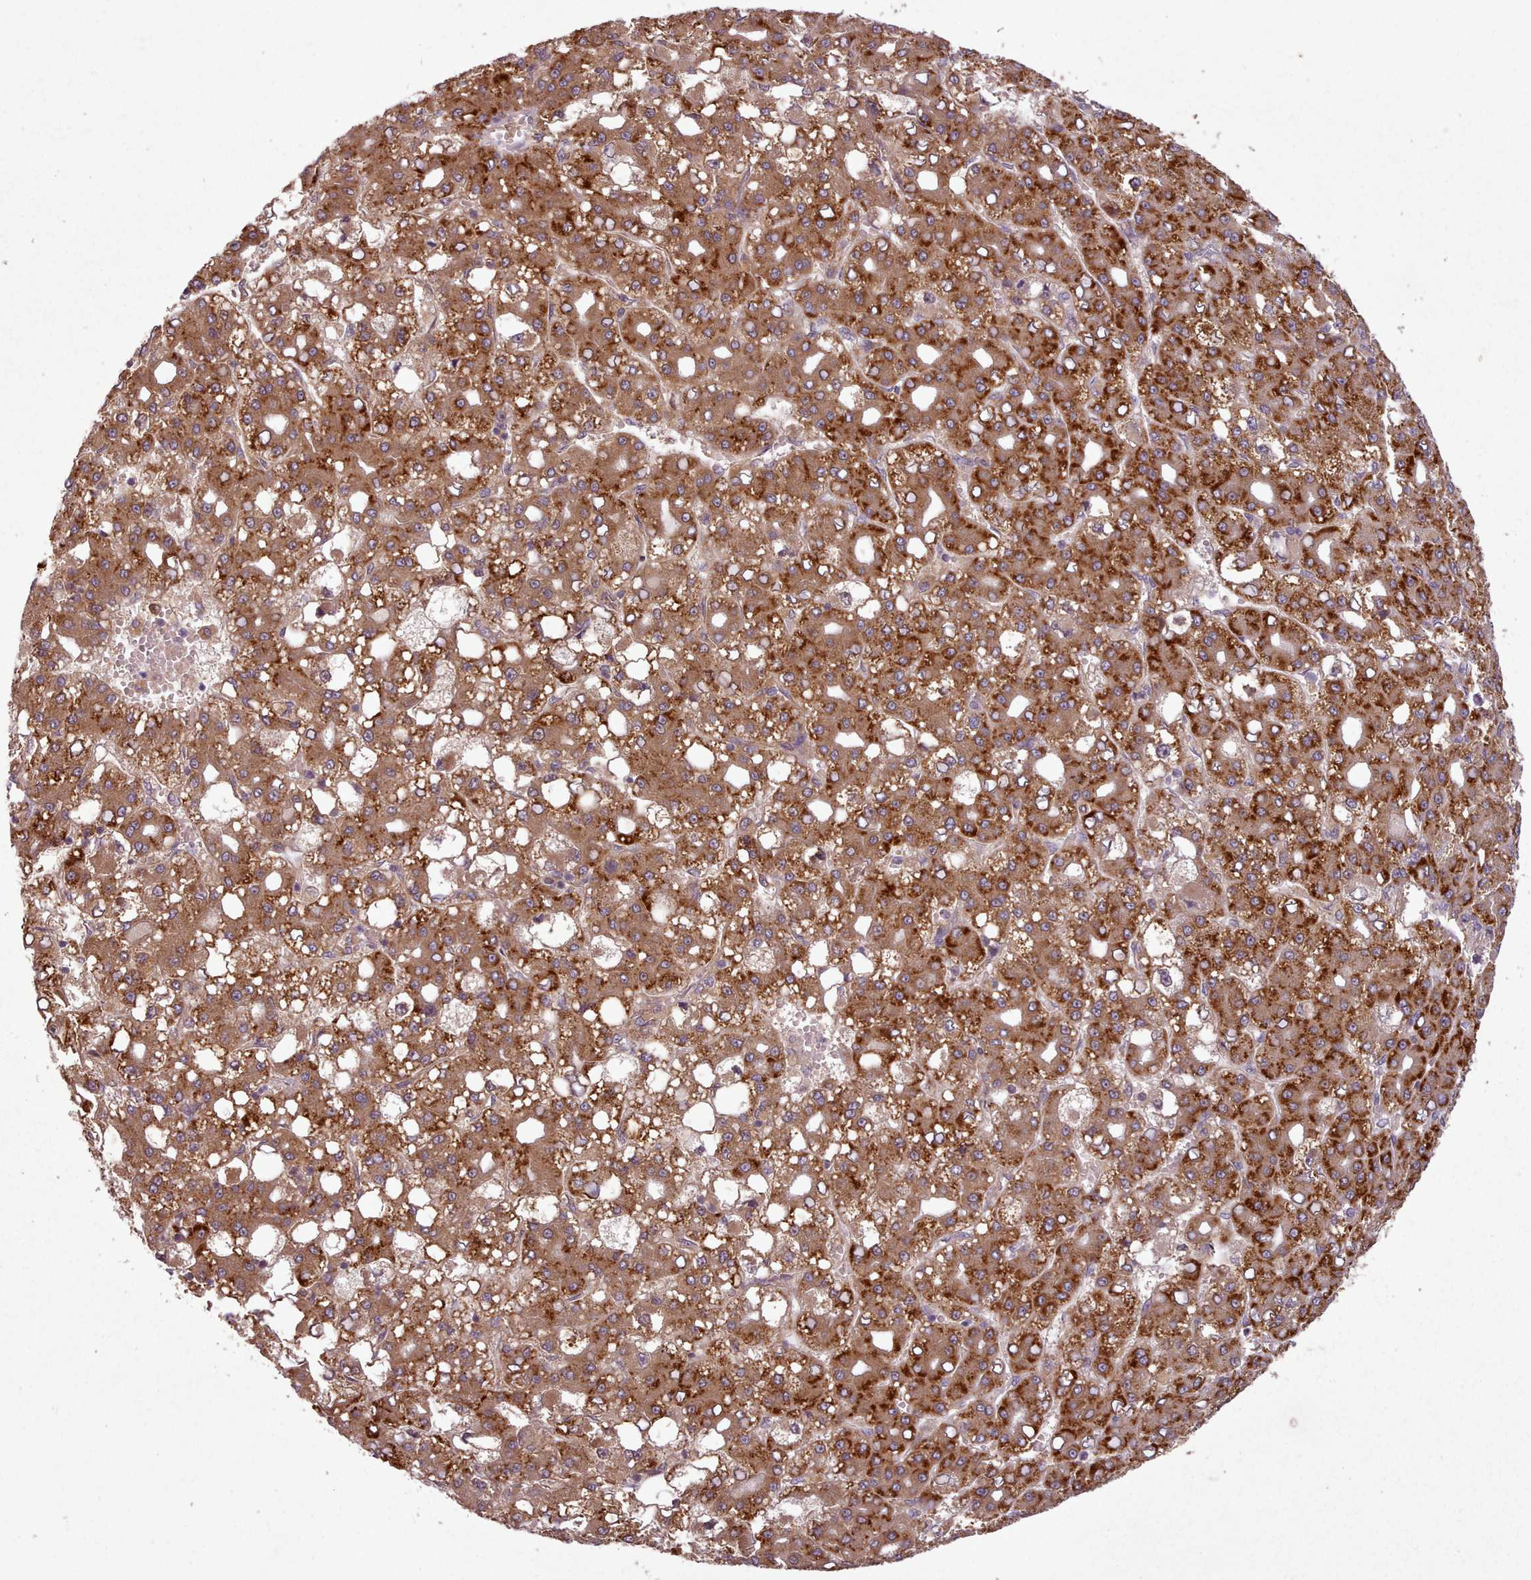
{"staining": {"intensity": "strong", "quantity": ">75%", "location": "cytoplasmic/membranous"}, "tissue": "liver cancer", "cell_type": "Tumor cells", "image_type": "cancer", "snomed": [{"axis": "morphology", "description": "Carcinoma, Hepatocellular, NOS"}, {"axis": "topography", "description": "Liver"}], "caption": "This is an image of immunohistochemistry staining of liver cancer, which shows strong positivity in the cytoplasmic/membranous of tumor cells.", "gene": "LAPTM5", "patient": {"sex": "male", "age": 65}}